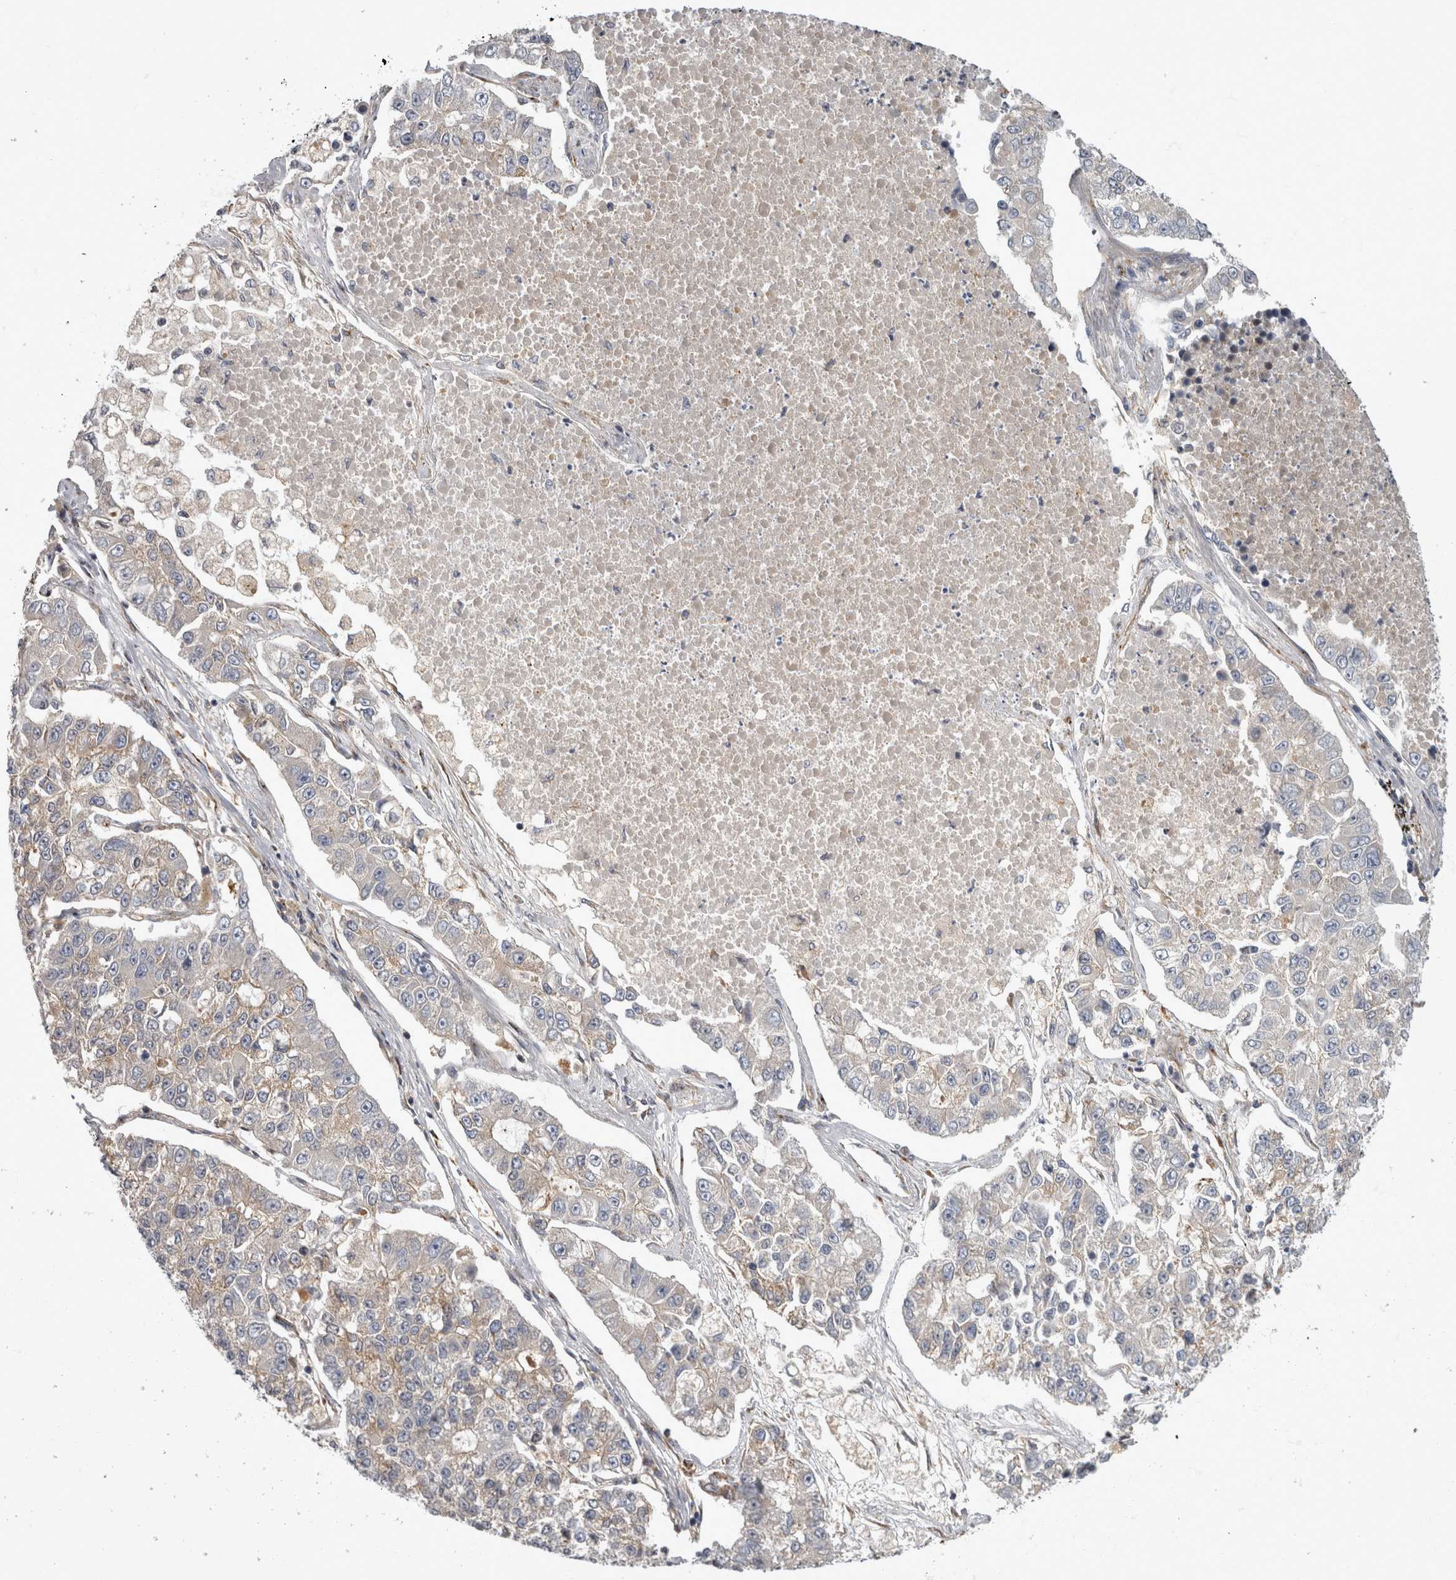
{"staining": {"intensity": "weak", "quantity": "<25%", "location": "cytoplasmic/membranous"}, "tissue": "lung cancer", "cell_type": "Tumor cells", "image_type": "cancer", "snomed": [{"axis": "morphology", "description": "Adenocarcinoma, NOS"}, {"axis": "topography", "description": "Lung"}], "caption": "The IHC image has no significant expression in tumor cells of adenocarcinoma (lung) tissue.", "gene": "HOOK3", "patient": {"sex": "male", "age": 49}}